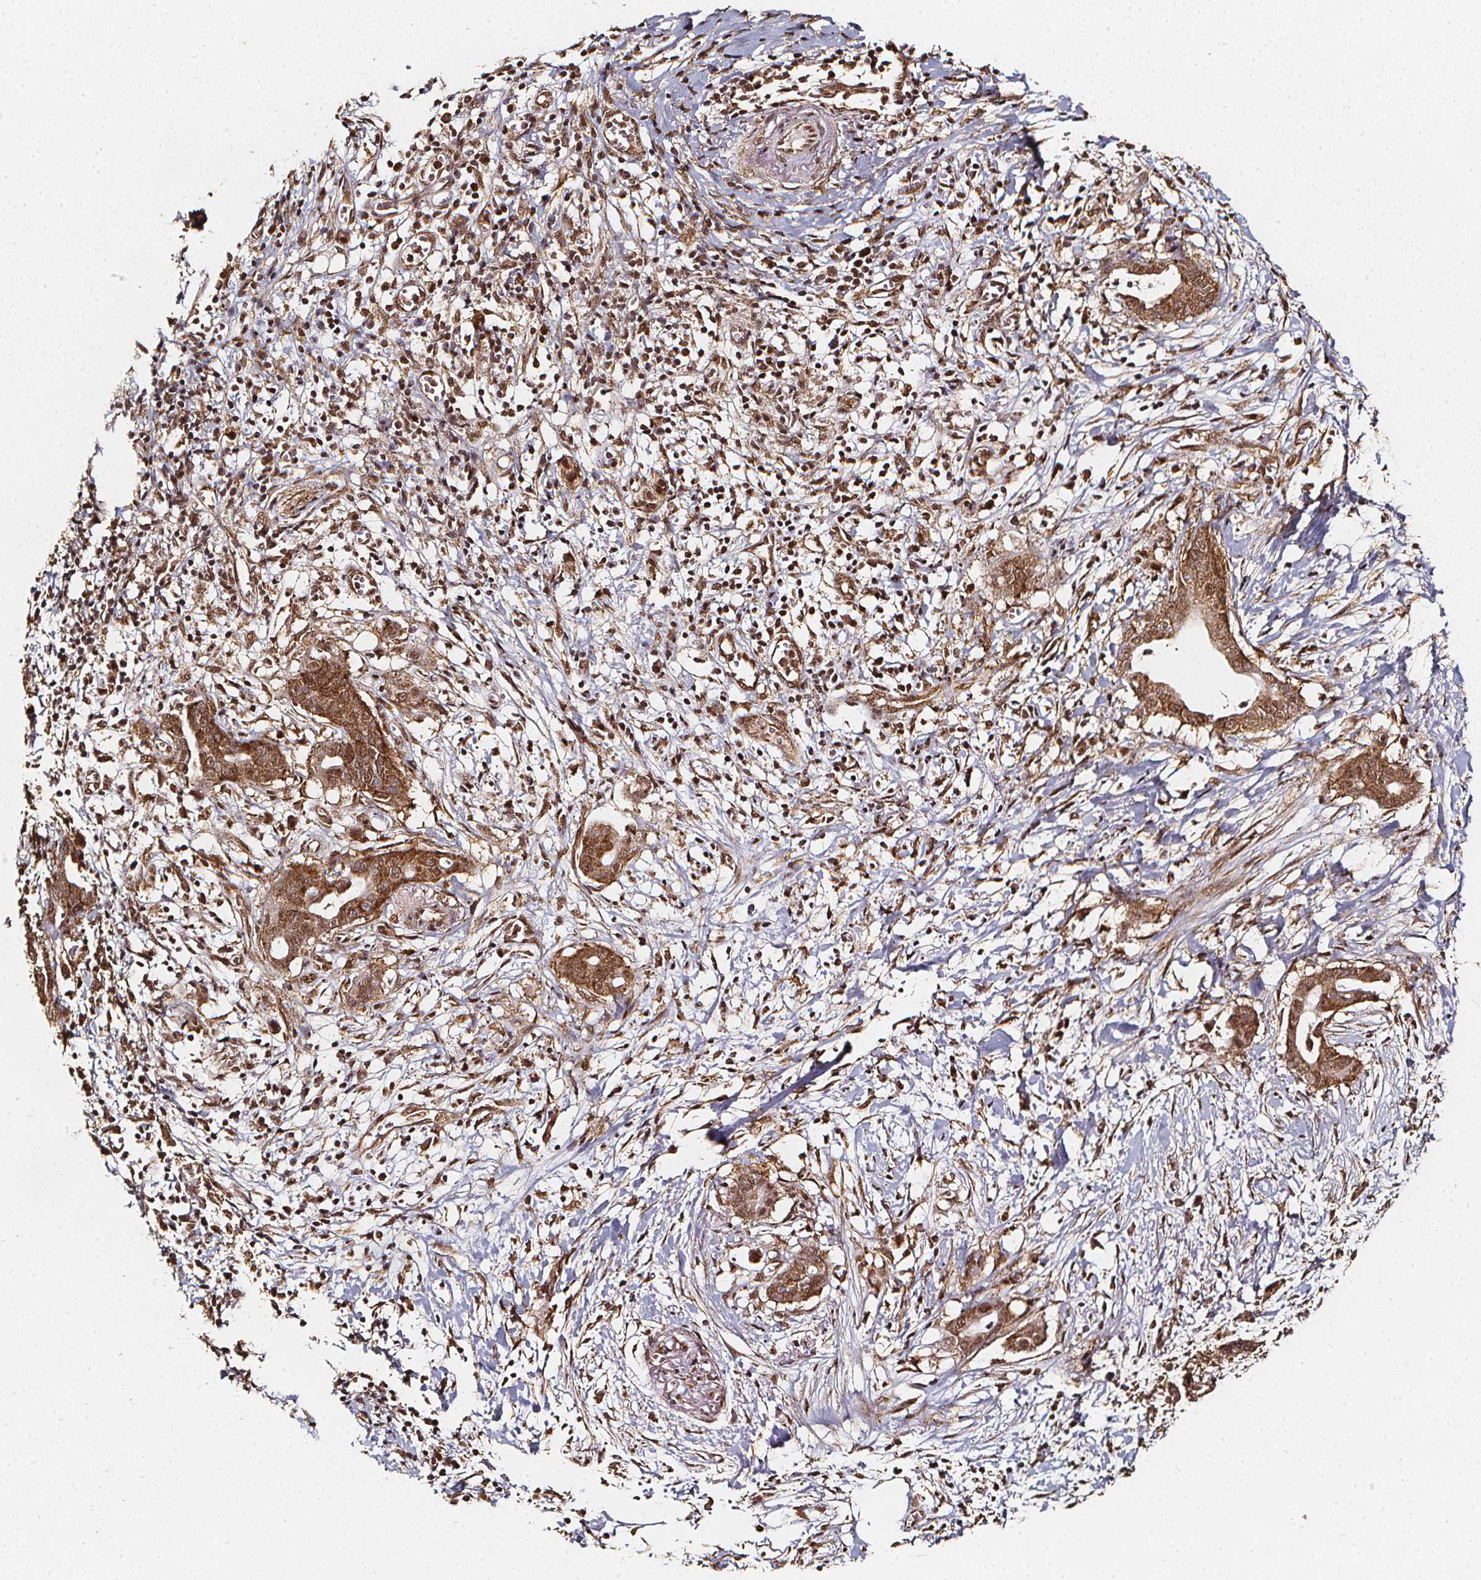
{"staining": {"intensity": "strong", "quantity": ">75%", "location": "cytoplasmic/membranous,nuclear"}, "tissue": "pancreatic cancer", "cell_type": "Tumor cells", "image_type": "cancer", "snomed": [{"axis": "morphology", "description": "Adenocarcinoma, NOS"}, {"axis": "topography", "description": "Pancreas"}], "caption": "High-magnification brightfield microscopy of adenocarcinoma (pancreatic) stained with DAB (3,3'-diaminobenzidine) (brown) and counterstained with hematoxylin (blue). tumor cells exhibit strong cytoplasmic/membranous and nuclear expression is identified in approximately>75% of cells.", "gene": "SMN1", "patient": {"sex": "male", "age": 61}}